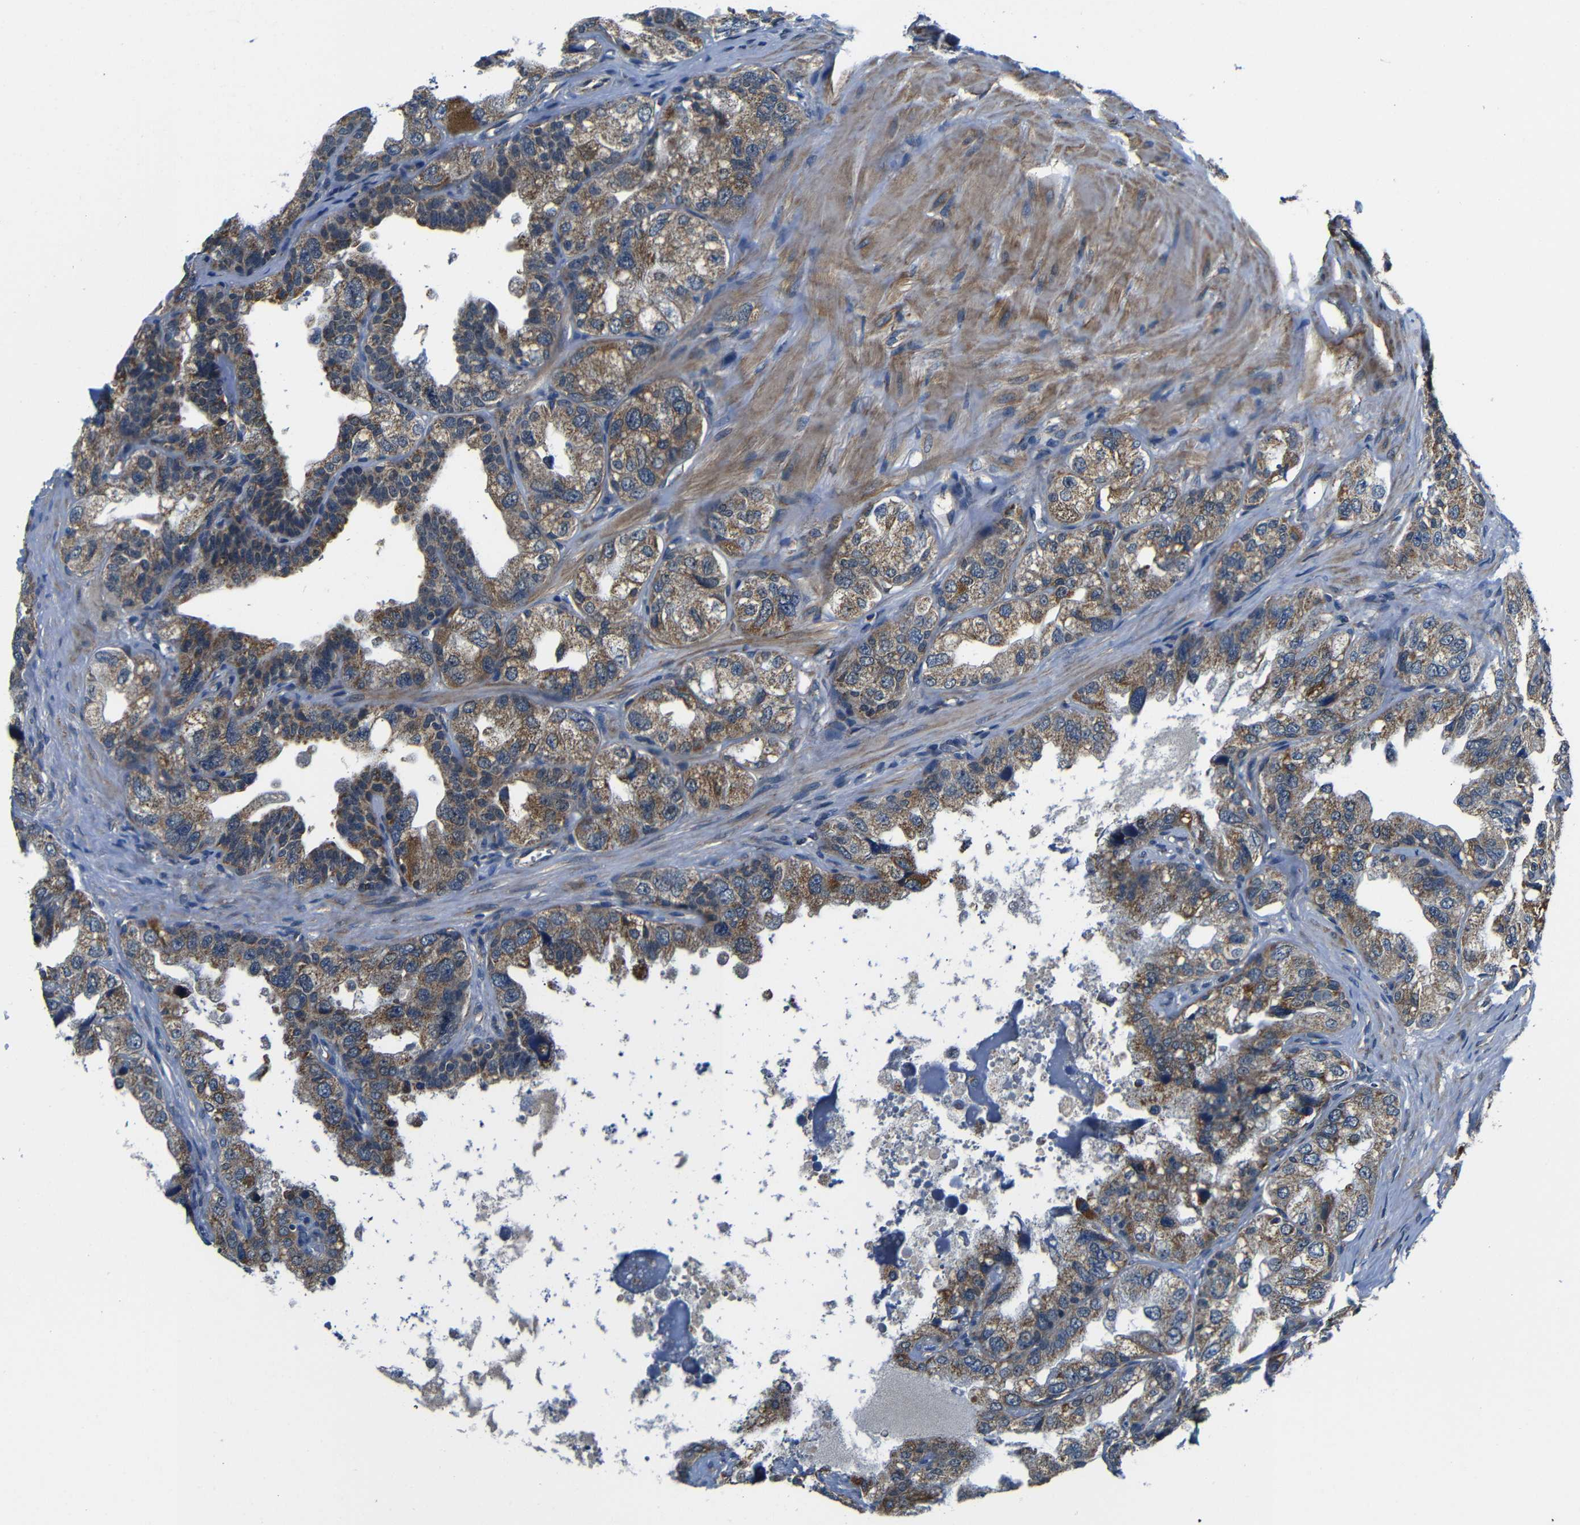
{"staining": {"intensity": "moderate", "quantity": ">75%", "location": "cytoplasmic/membranous"}, "tissue": "seminal vesicle", "cell_type": "Glandular cells", "image_type": "normal", "snomed": [{"axis": "morphology", "description": "Normal tissue, NOS"}, {"axis": "topography", "description": "Seminal veicle"}], "caption": "Moderate cytoplasmic/membranous staining for a protein is identified in about >75% of glandular cells of benign seminal vesicle using IHC.", "gene": "FKBP14", "patient": {"sex": "male", "age": 68}}